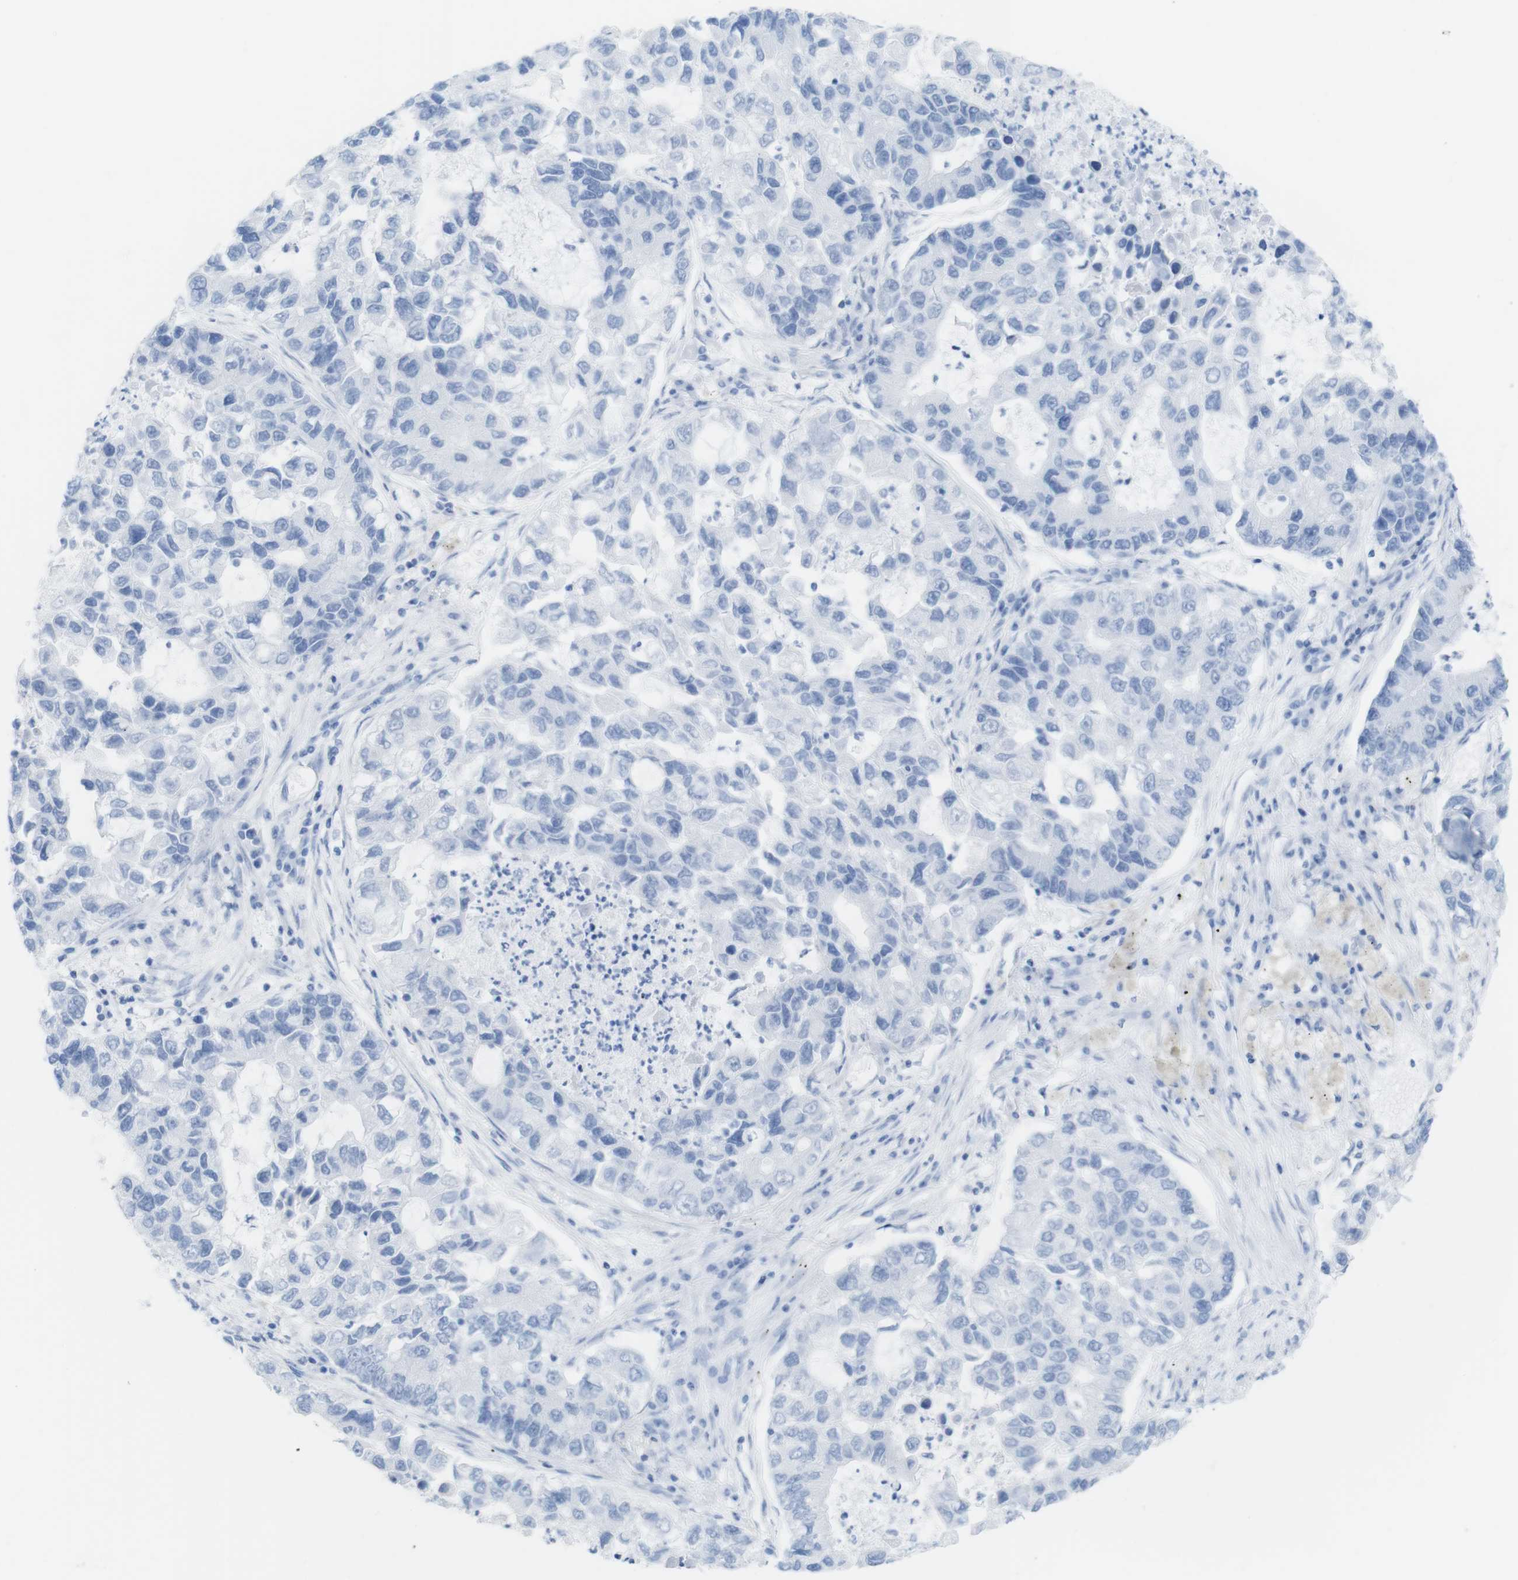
{"staining": {"intensity": "negative", "quantity": "none", "location": "none"}, "tissue": "lung cancer", "cell_type": "Tumor cells", "image_type": "cancer", "snomed": [{"axis": "morphology", "description": "Adenocarcinoma, NOS"}, {"axis": "topography", "description": "Lung"}], "caption": "The immunohistochemistry (IHC) image has no significant expression in tumor cells of adenocarcinoma (lung) tissue.", "gene": "MYH7", "patient": {"sex": "female", "age": 51}}